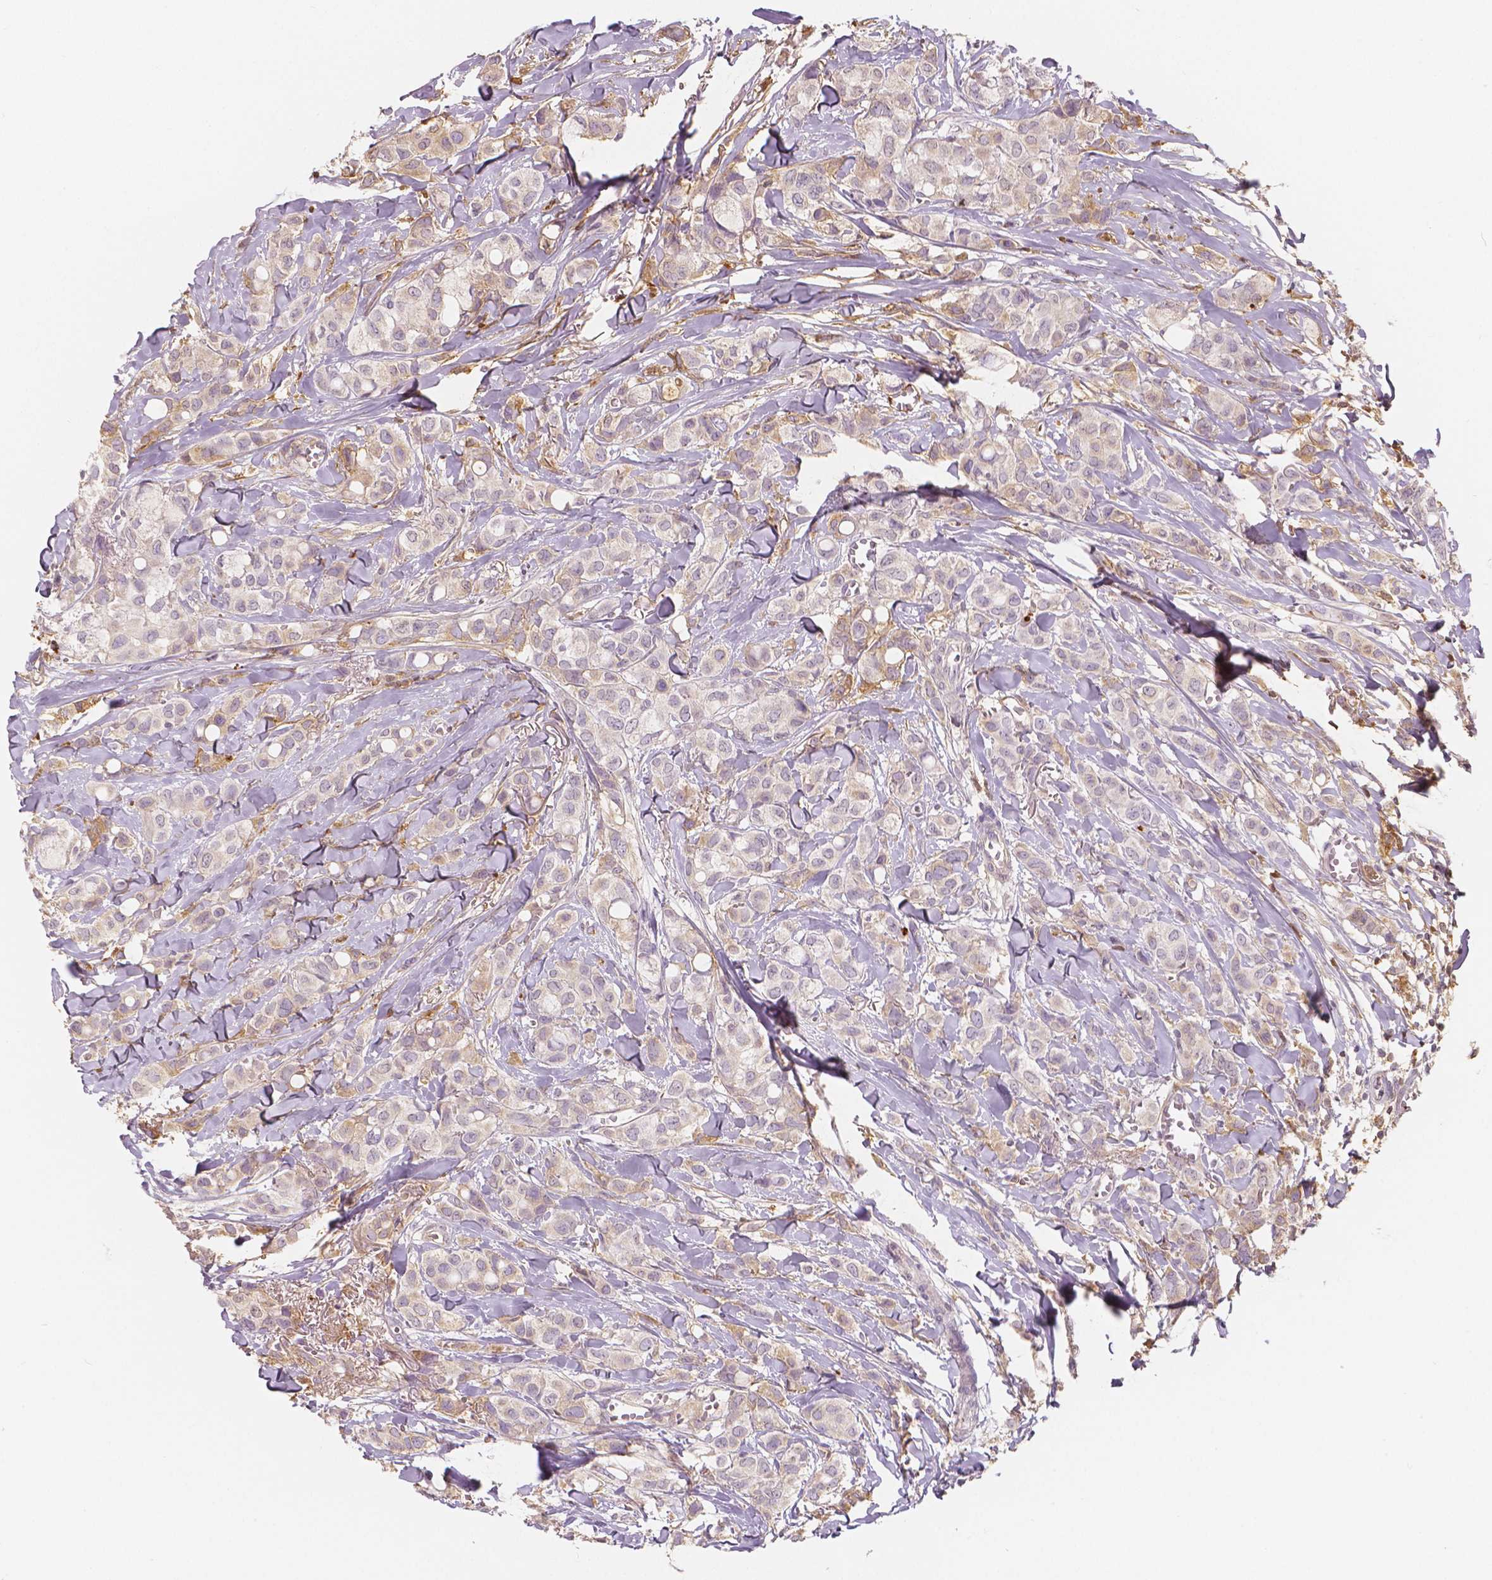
{"staining": {"intensity": "moderate", "quantity": "<25%", "location": "cytoplasmic/membranous"}, "tissue": "breast cancer", "cell_type": "Tumor cells", "image_type": "cancer", "snomed": [{"axis": "morphology", "description": "Duct carcinoma"}, {"axis": "topography", "description": "Breast"}], "caption": "Tumor cells reveal low levels of moderate cytoplasmic/membranous staining in about <25% of cells in human invasive ductal carcinoma (breast). The staining was performed using DAB to visualize the protein expression in brown, while the nuclei were stained in blue with hematoxylin (Magnification: 20x).", "gene": "APOA4", "patient": {"sex": "female", "age": 85}}